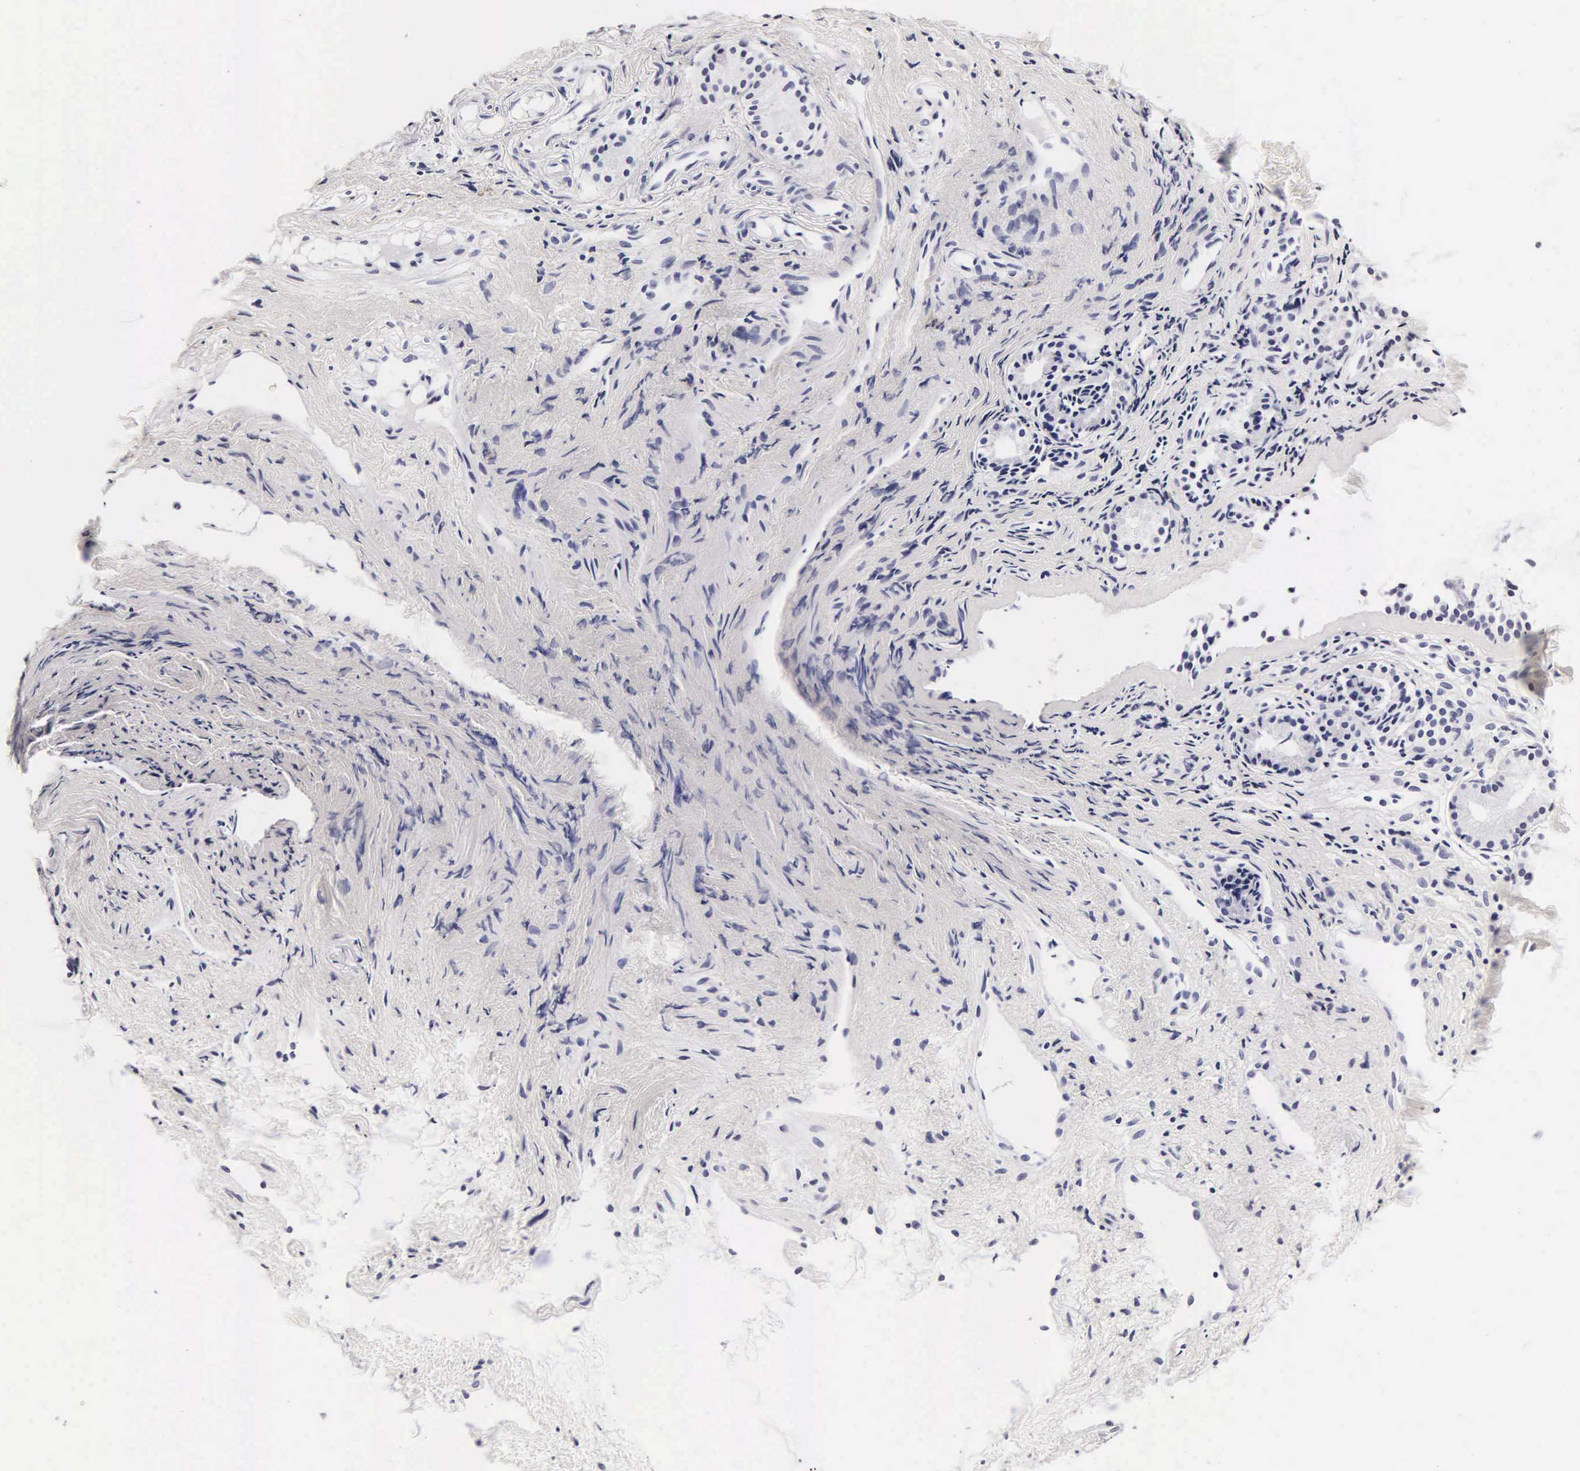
{"staining": {"intensity": "negative", "quantity": "none", "location": "none"}, "tissue": "nasopharynx", "cell_type": "Respiratory epithelial cells", "image_type": "normal", "snomed": [{"axis": "morphology", "description": "Normal tissue, NOS"}, {"axis": "topography", "description": "Nasopharynx"}], "caption": "This is an immunohistochemistry (IHC) histopathology image of normal nasopharynx. There is no staining in respiratory epithelial cells.", "gene": "CGB3", "patient": {"sex": "female", "age": 78}}